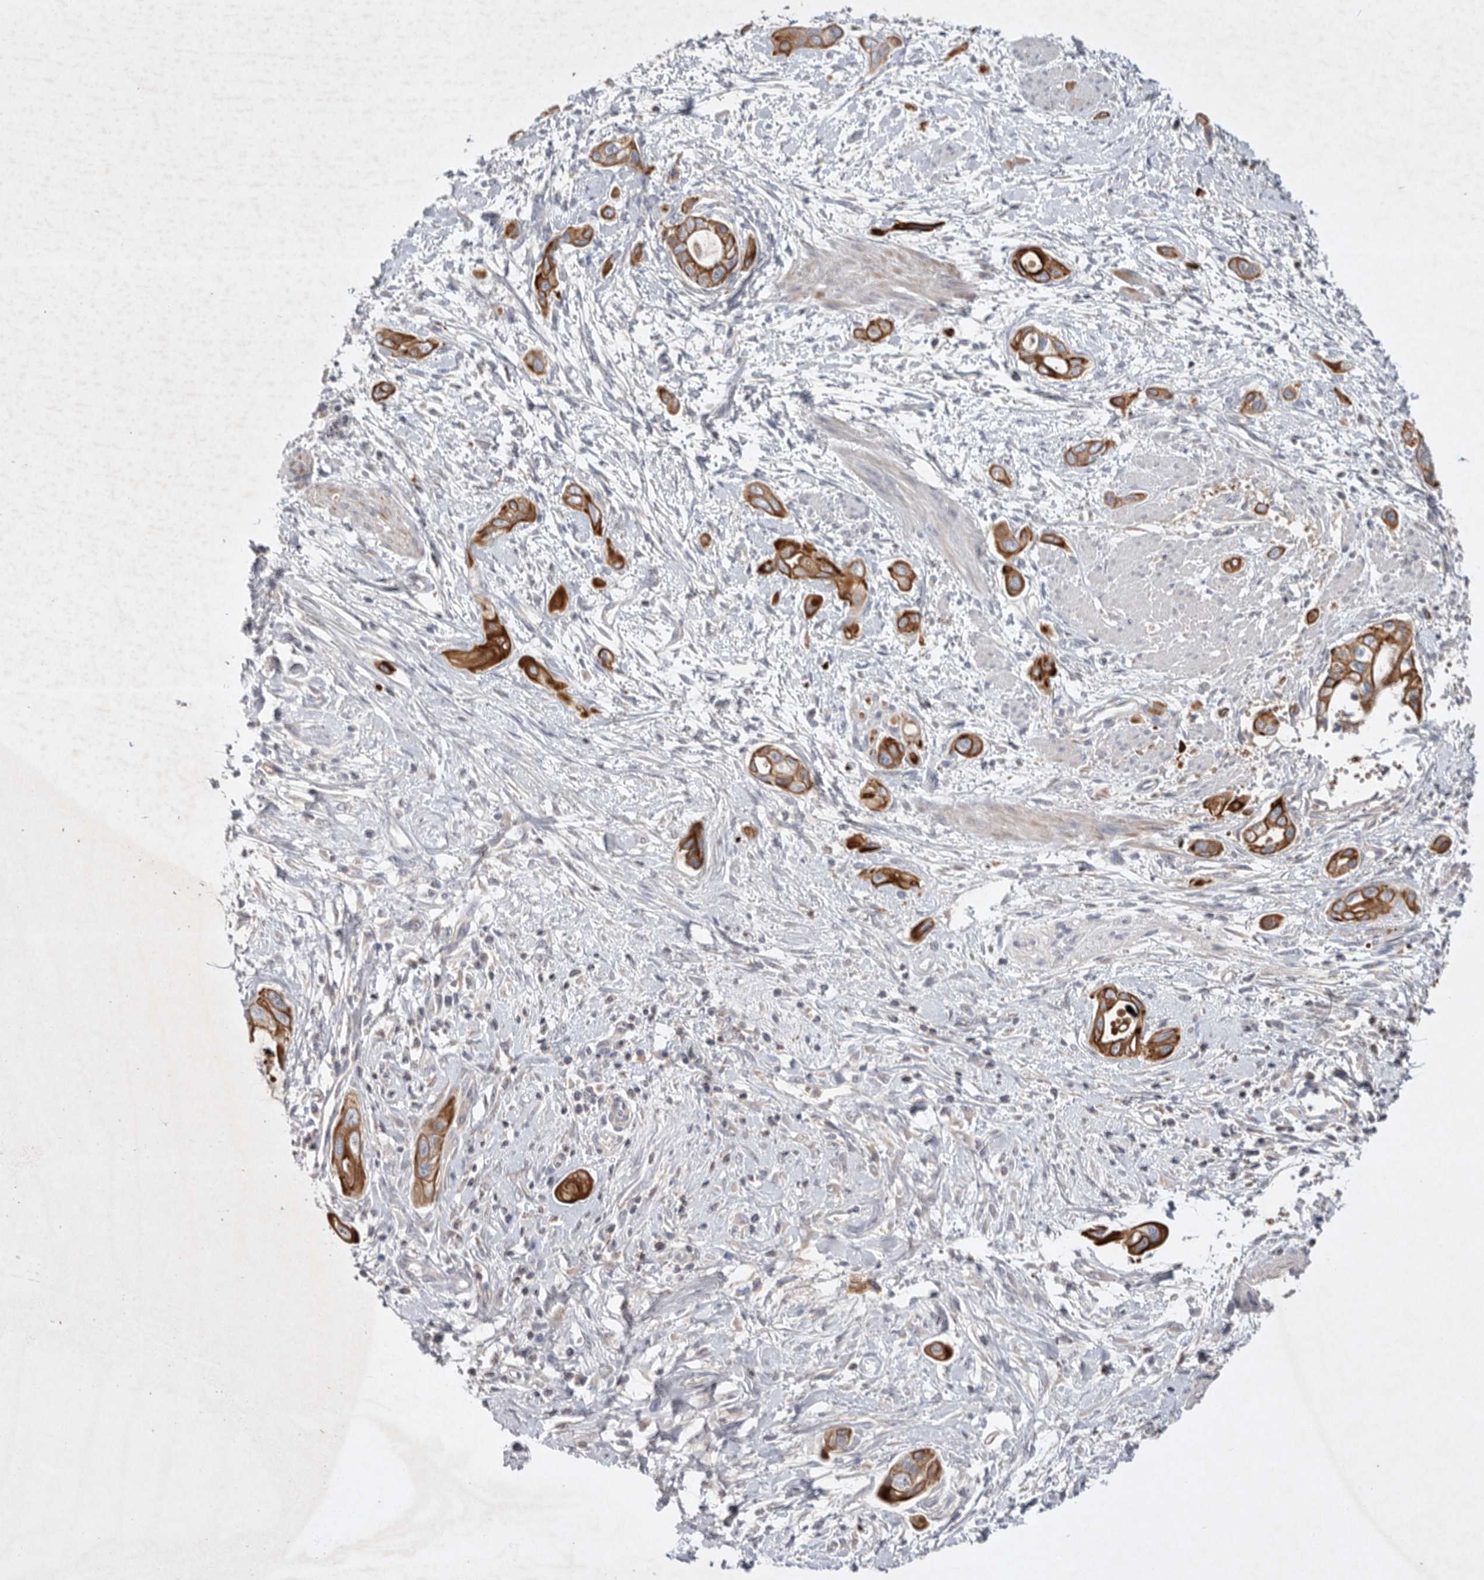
{"staining": {"intensity": "strong", "quantity": ">75%", "location": "cytoplasmic/membranous"}, "tissue": "pancreatic cancer", "cell_type": "Tumor cells", "image_type": "cancer", "snomed": [{"axis": "morphology", "description": "Adenocarcinoma, NOS"}, {"axis": "topography", "description": "Pancreas"}], "caption": "Immunohistochemical staining of human pancreatic adenocarcinoma demonstrates high levels of strong cytoplasmic/membranous protein staining in about >75% of tumor cells.", "gene": "TNFSF14", "patient": {"sex": "male", "age": 59}}